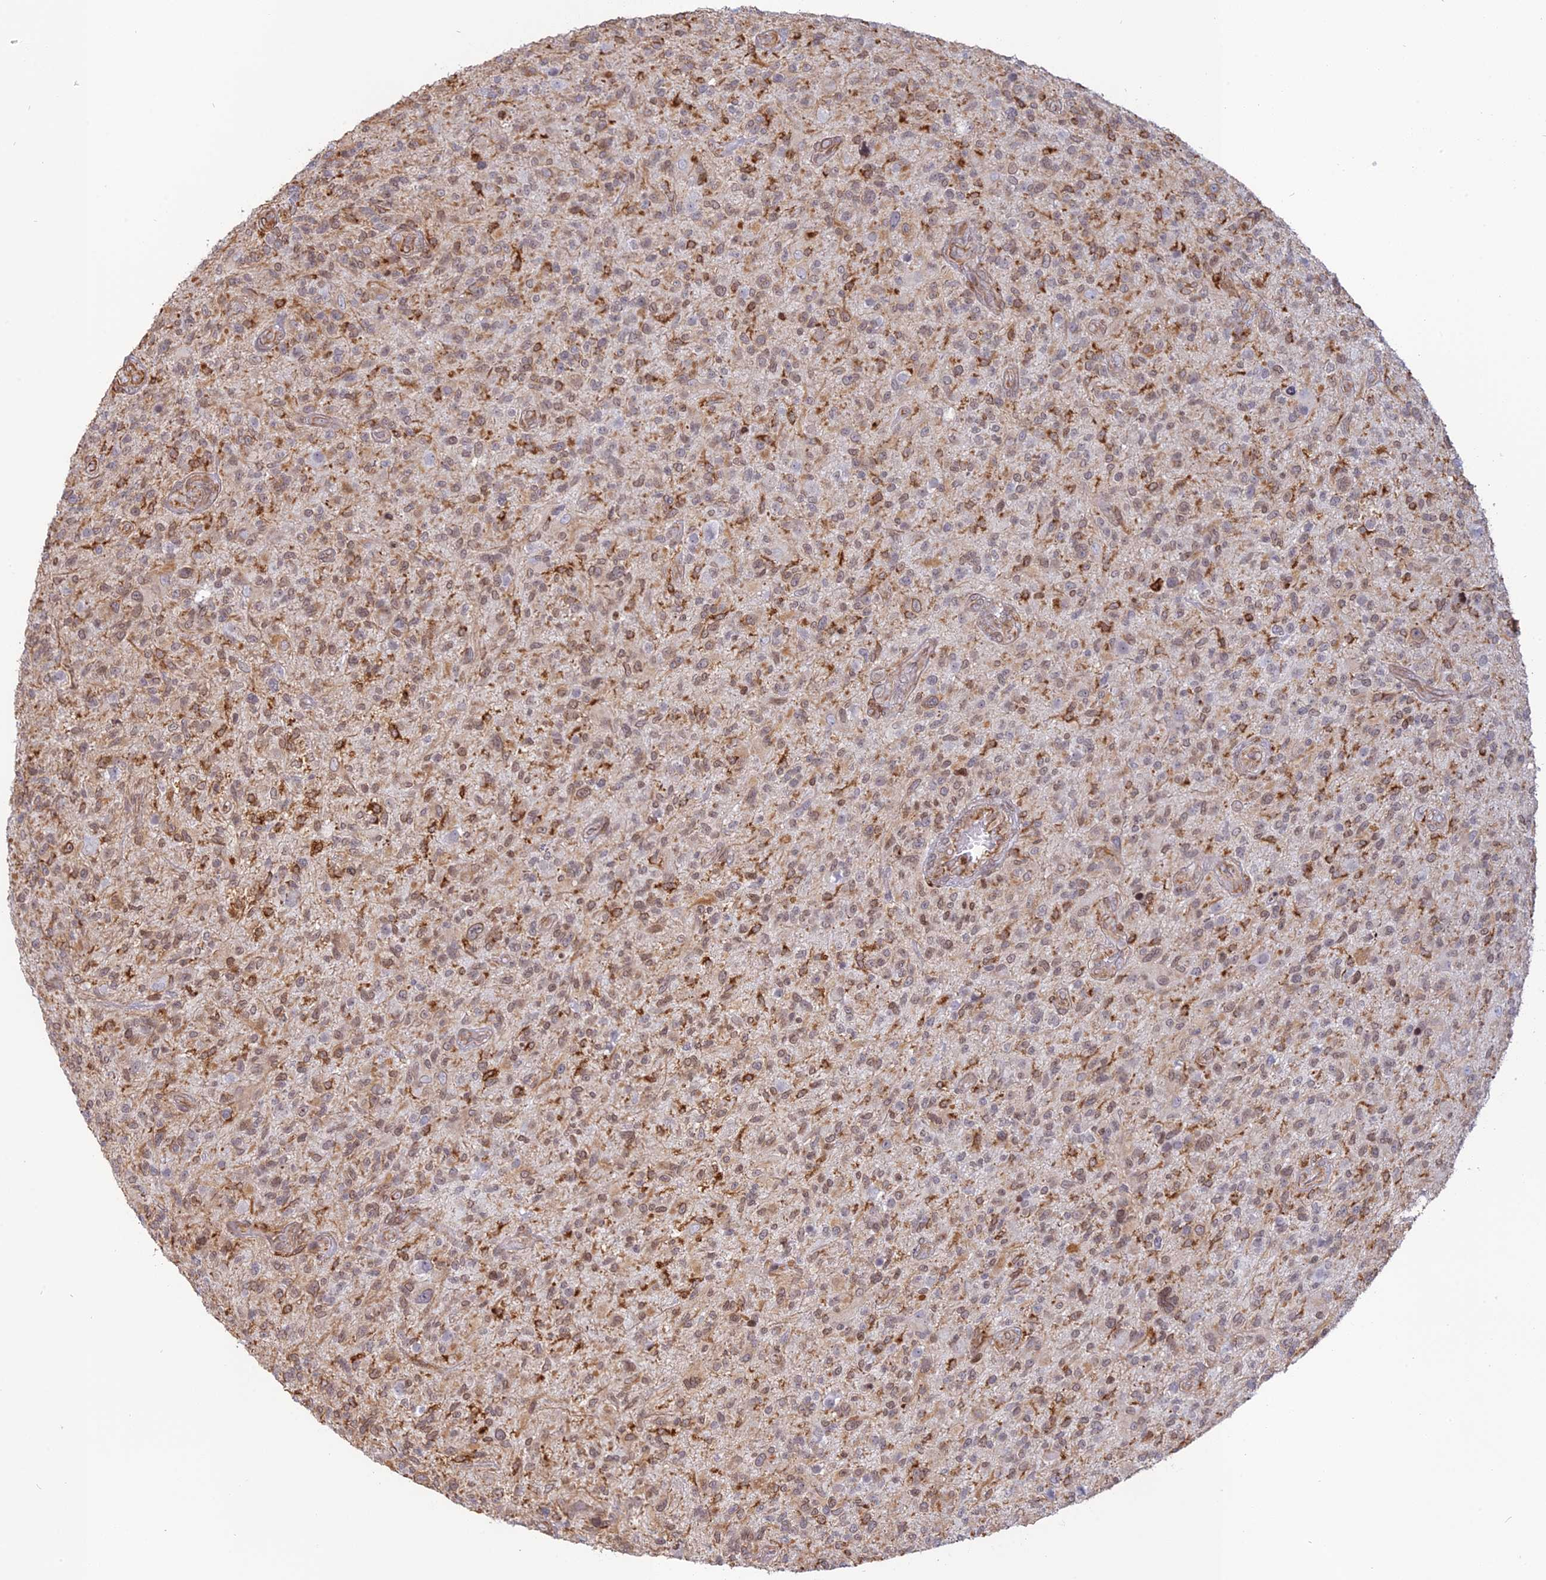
{"staining": {"intensity": "weak", "quantity": "<25%", "location": "cytoplasmic/membranous"}, "tissue": "glioma", "cell_type": "Tumor cells", "image_type": "cancer", "snomed": [{"axis": "morphology", "description": "Glioma, malignant, High grade"}, {"axis": "topography", "description": "Brain"}], "caption": "Immunohistochemistry (IHC) of human malignant high-grade glioma demonstrates no staining in tumor cells.", "gene": "APOBR", "patient": {"sex": "male", "age": 47}}